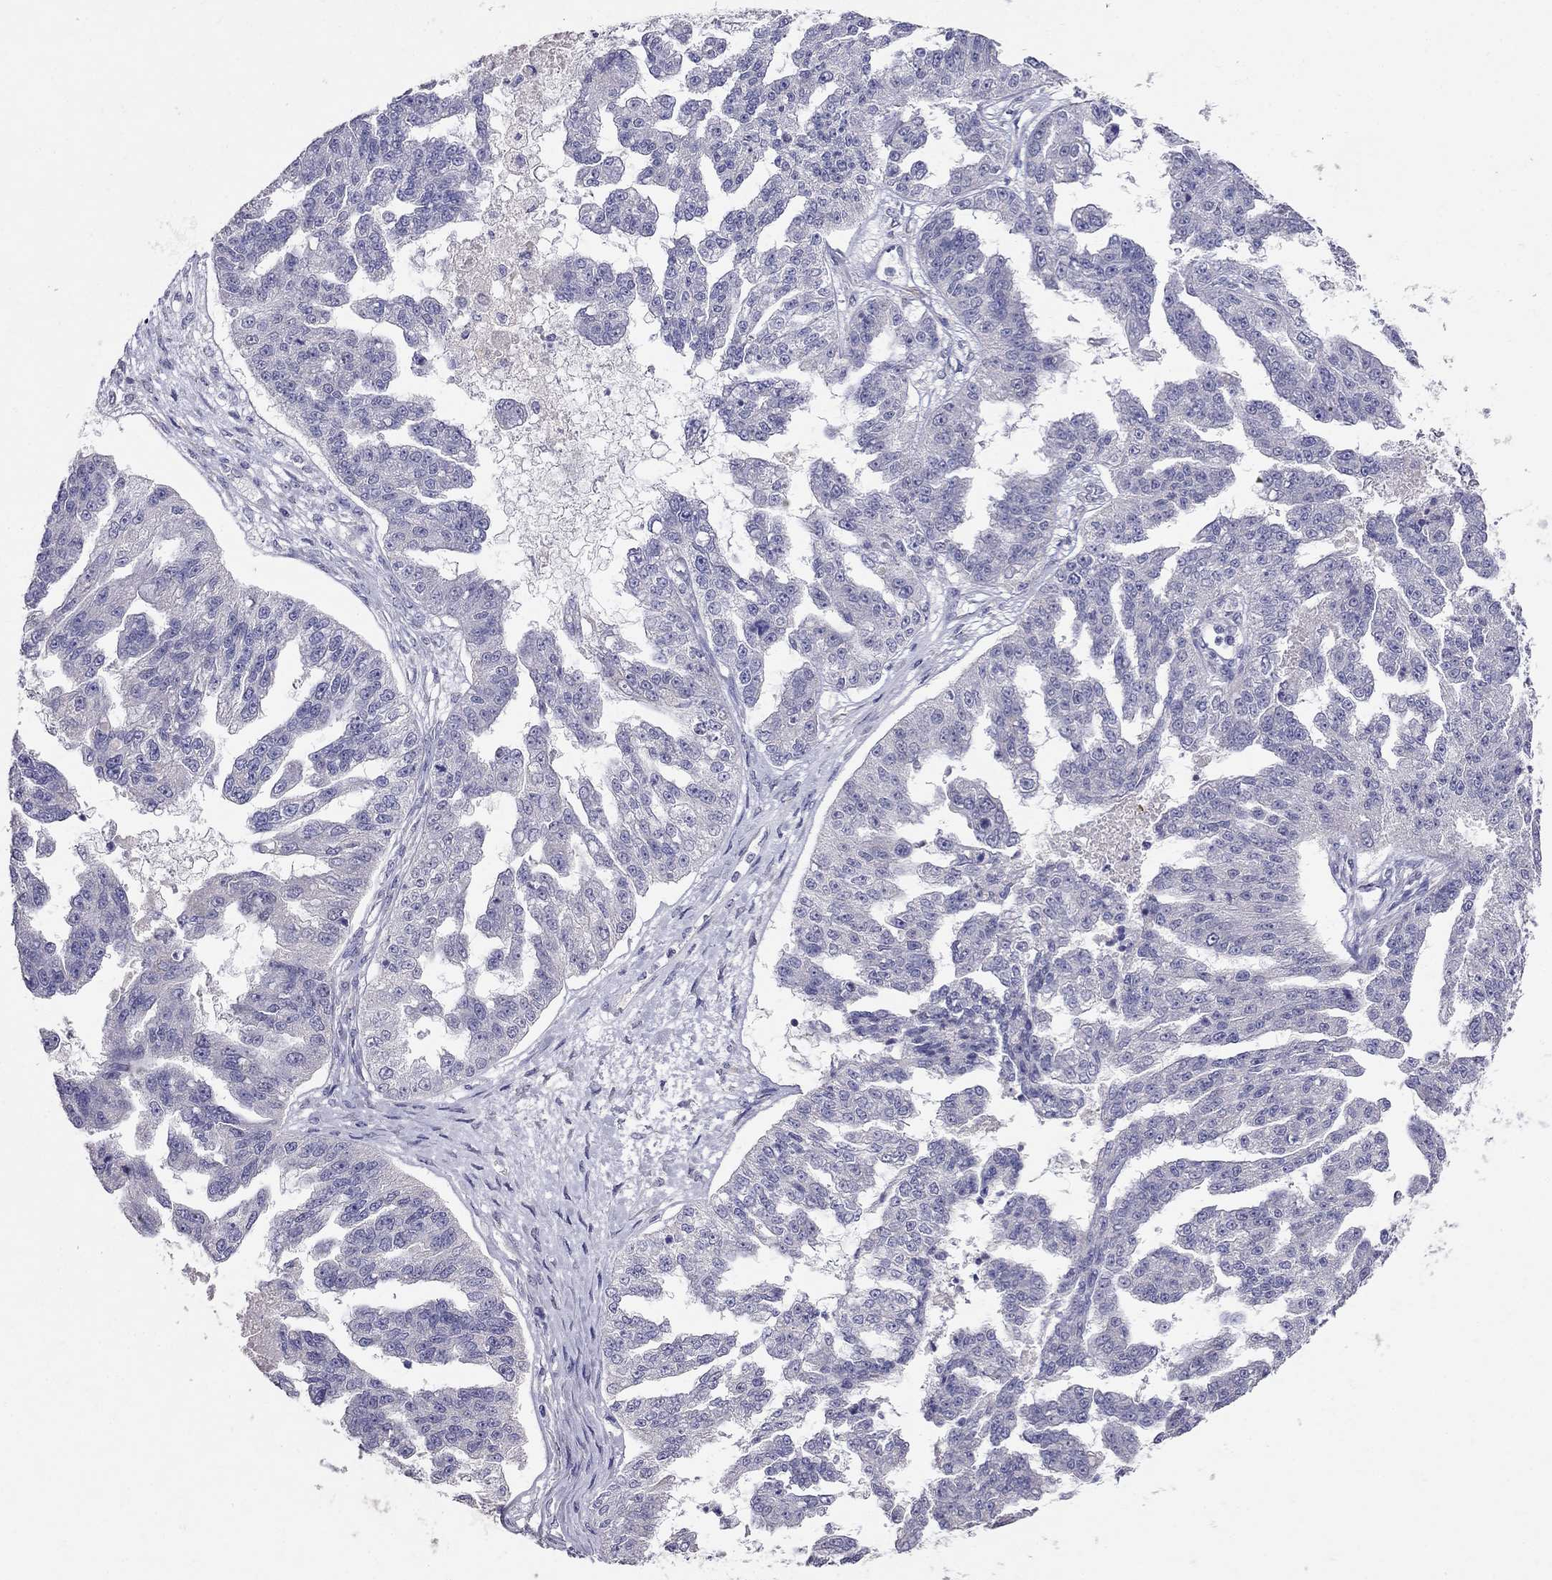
{"staining": {"intensity": "negative", "quantity": "none", "location": "none"}, "tissue": "ovarian cancer", "cell_type": "Tumor cells", "image_type": "cancer", "snomed": [{"axis": "morphology", "description": "Cystadenocarcinoma, serous, NOS"}, {"axis": "topography", "description": "Ovary"}], "caption": "DAB immunohistochemical staining of serous cystadenocarcinoma (ovarian) shows no significant expression in tumor cells.", "gene": "MYO3B", "patient": {"sex": "female", "age": 58}}